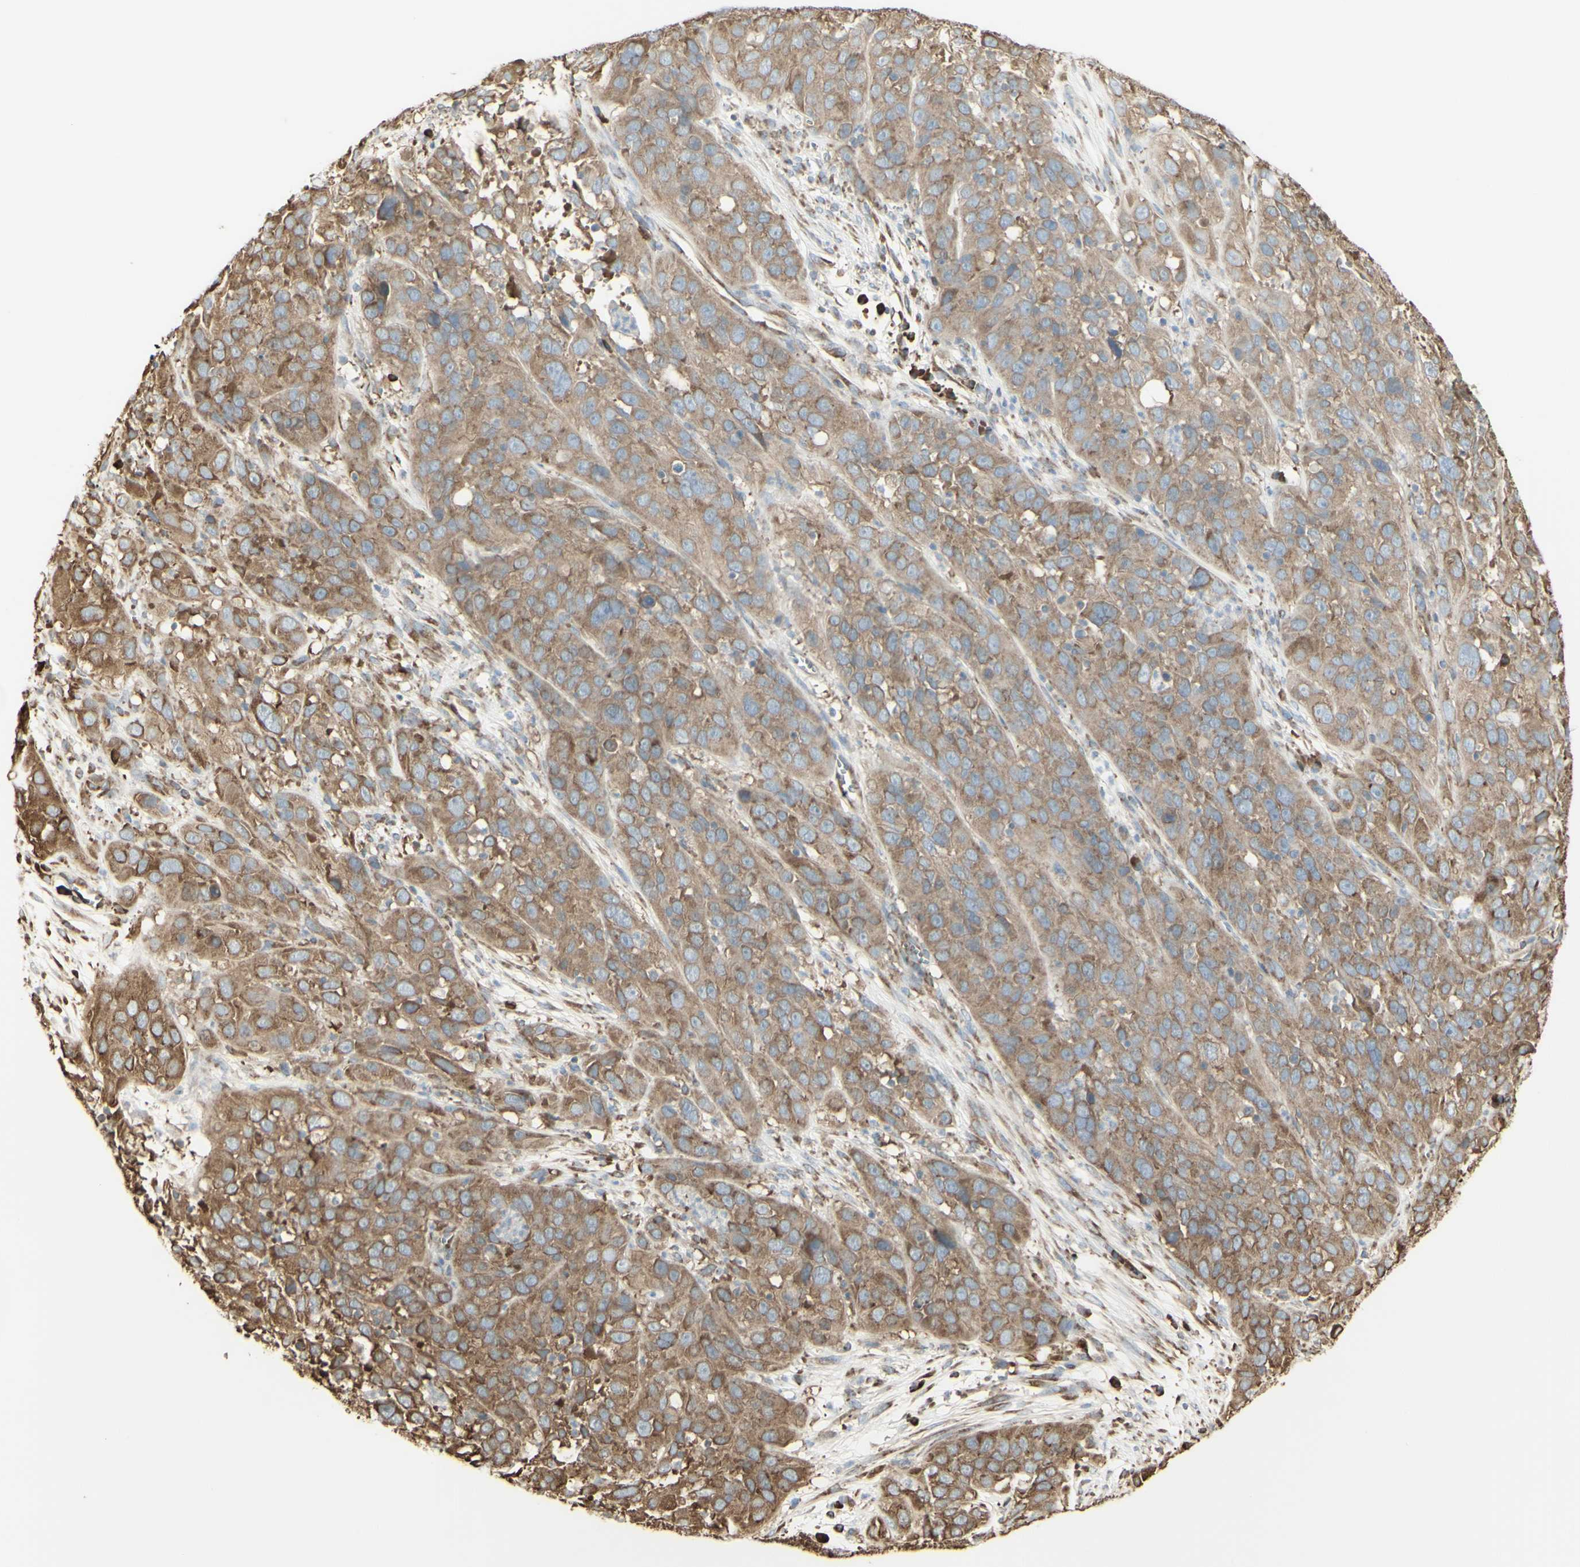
{"staining": {"intensity": "weak", "quantity": ">75%", "location": "cytoplasmic/membranous"}, "tissue": "cervical cancer", "cell_type": "Tumor cells", "image_type": "cancer", "snomed": [{"axis": "morphology", "description": "Squamous cell carcinoma, NOS"}, {"axis": "topography", "description": "Cervix"}], "caption": "Immunohistochemistry (IHC) (DAB (3,3'-diaminobenzidine)) staining of human cervical cancer reveals weak cytoplasmic/membranous protein expression in about >75% of tumor cells.", "gene": "EEF1B2", "patient": {"sex": "female", "age": 32}}